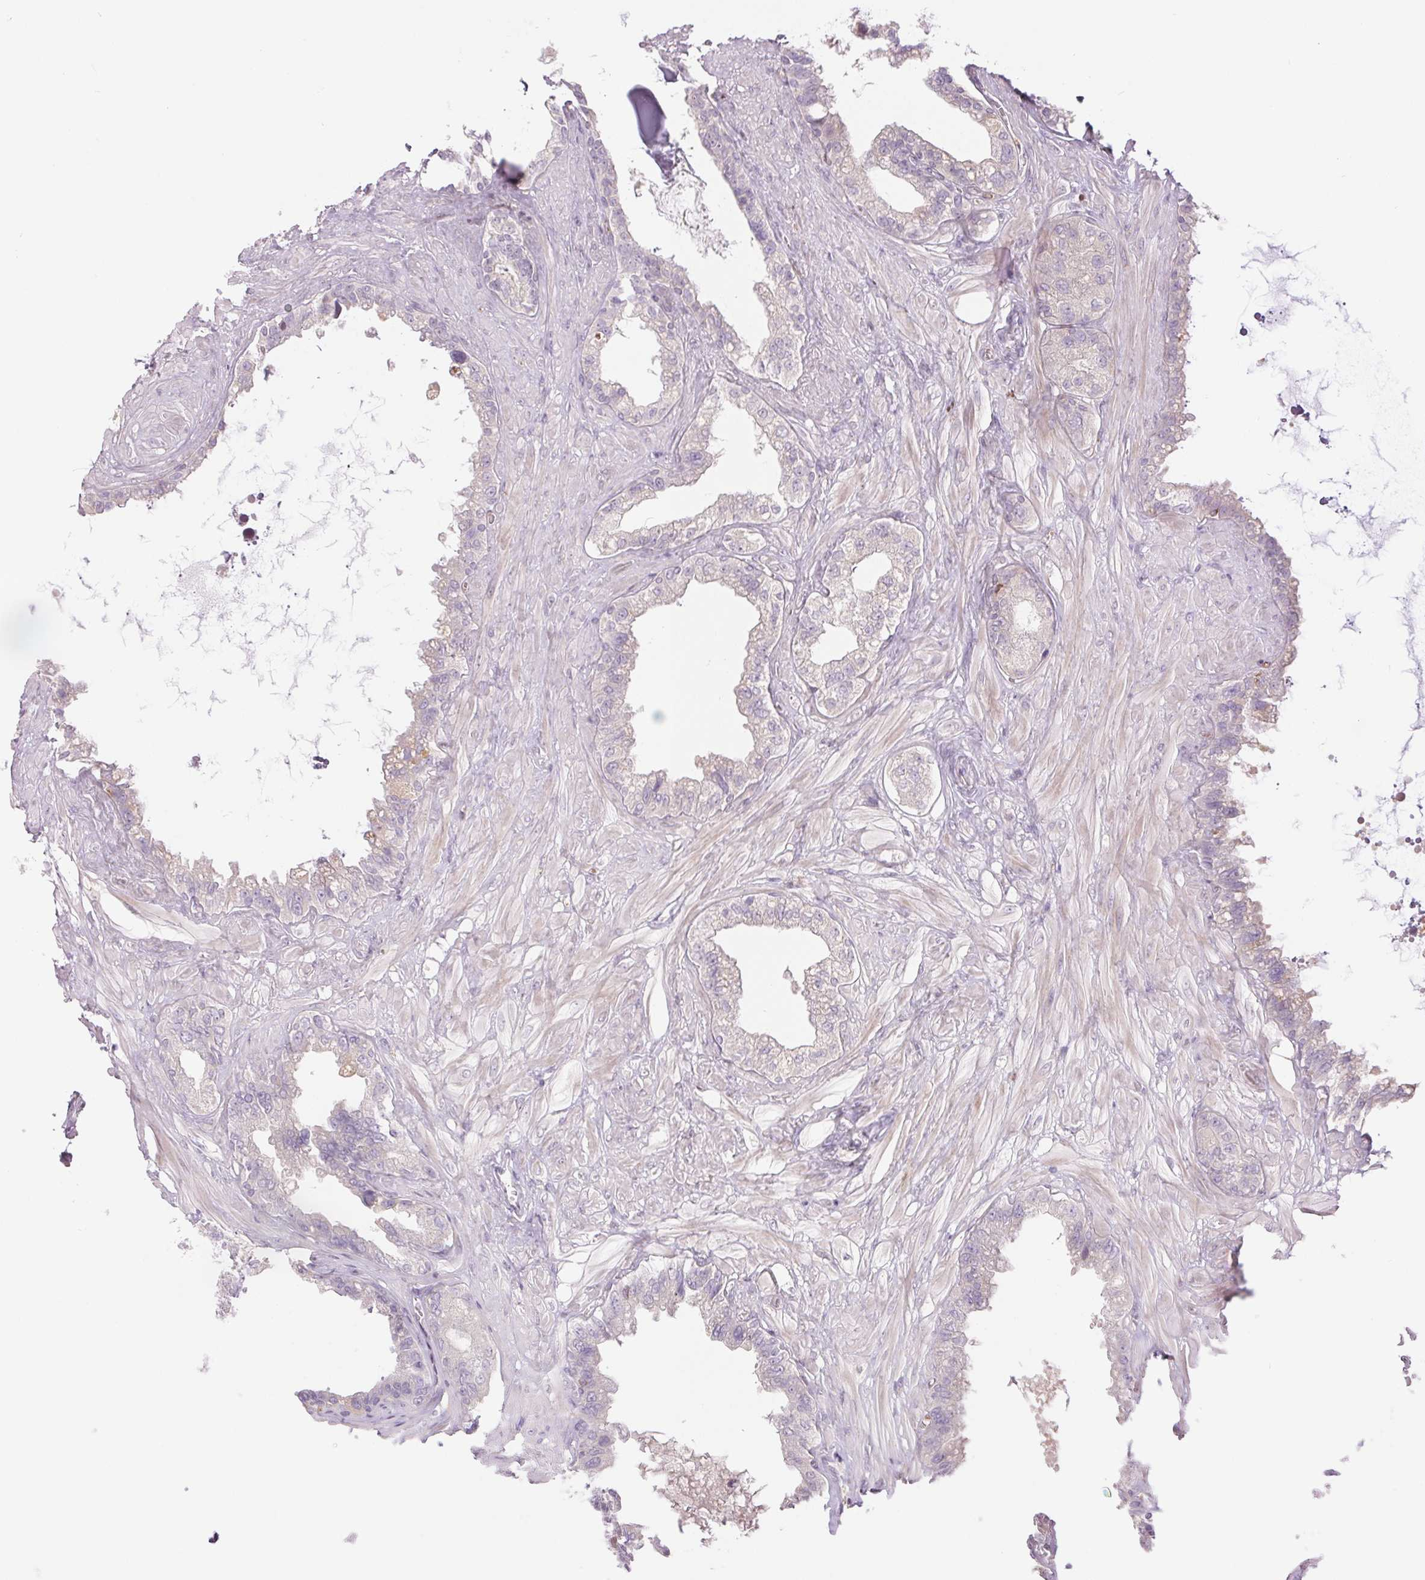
{"staining": {"intensity": "negative", "quantity": "none", "location": "none"}, "tissue": "seminal vesicle", "cell_type": "Glandular cells", "image_type": "normal", "snomed": [{"axis": "morphology", "description": "Normal tissue, NOS"}, {"axis": "topography", "description": "Seminal veicle"}, {"axis": "topography", "description": "Peripheral nerve tissue"}], "caption": "Immunohistochemistry (IHC) of unremarkable human seminal vesicle exhibits no positivity in glandular cells. (IHC, brightfield microscopy, high magnification).", "gene": "METTL17", "patient": {"sex": "male", "age": 76}}